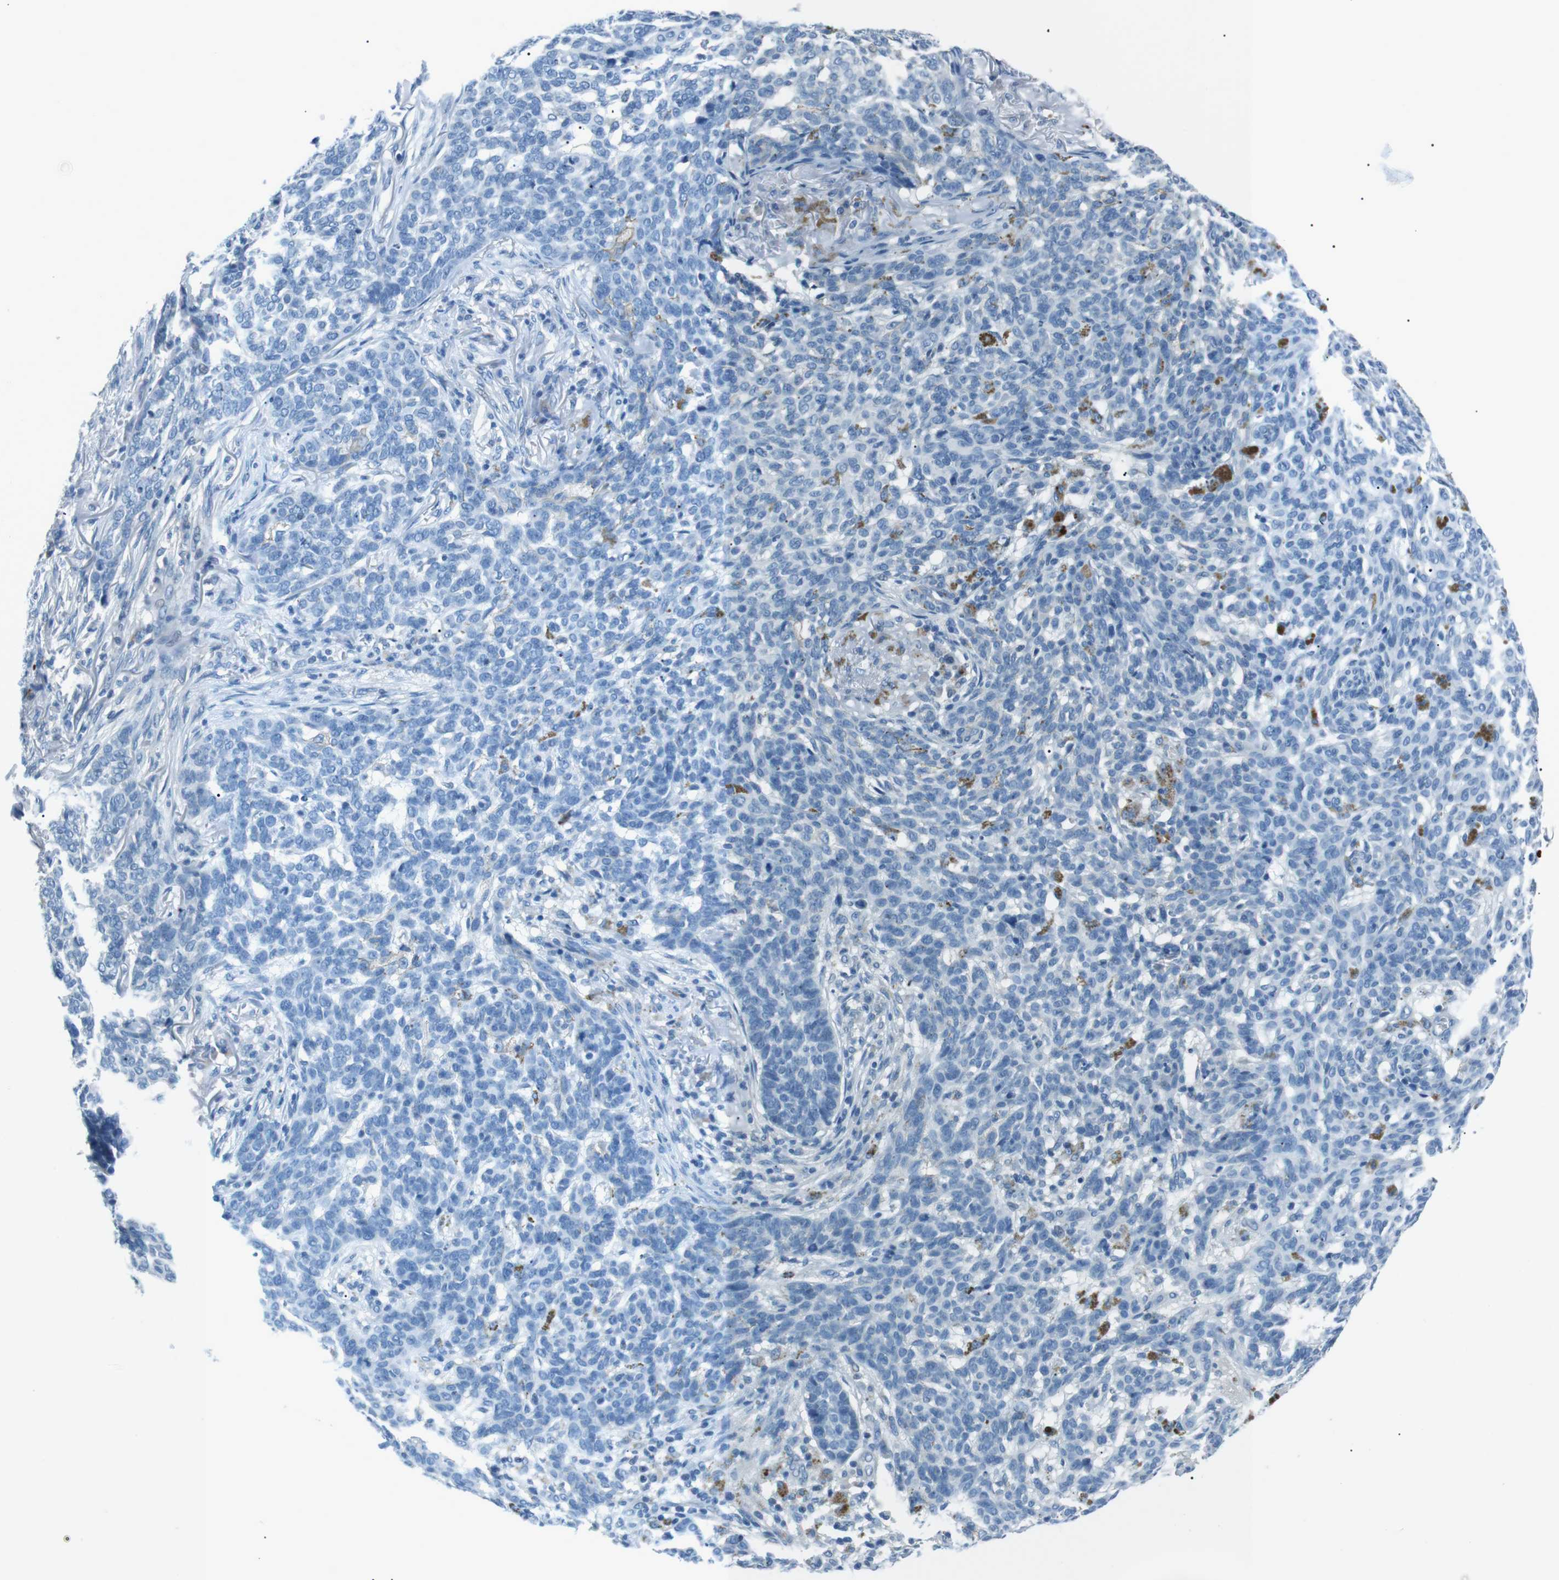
{"staining": {"intensity": "negative", "quantity": "none", "location": "none"}, "tissue": "skin cancer", "cell_type": "Tumor cells", "image_type": "cancer", "snomed": [{"axis": "morphology", "description": "Basal cell carcinoma"}, {"axis": "topography", "description": "Skin"}], "caption": "IHC micrograph of neoplastic tissue: human skin basal cell carcinoma stained with DAB shows no significant protein staining in tumor cells. (IHC, brightfield microscopy, high magnification).", "gene": "ST6GAL1", "patient": {"sex": "male", "age": 85}}